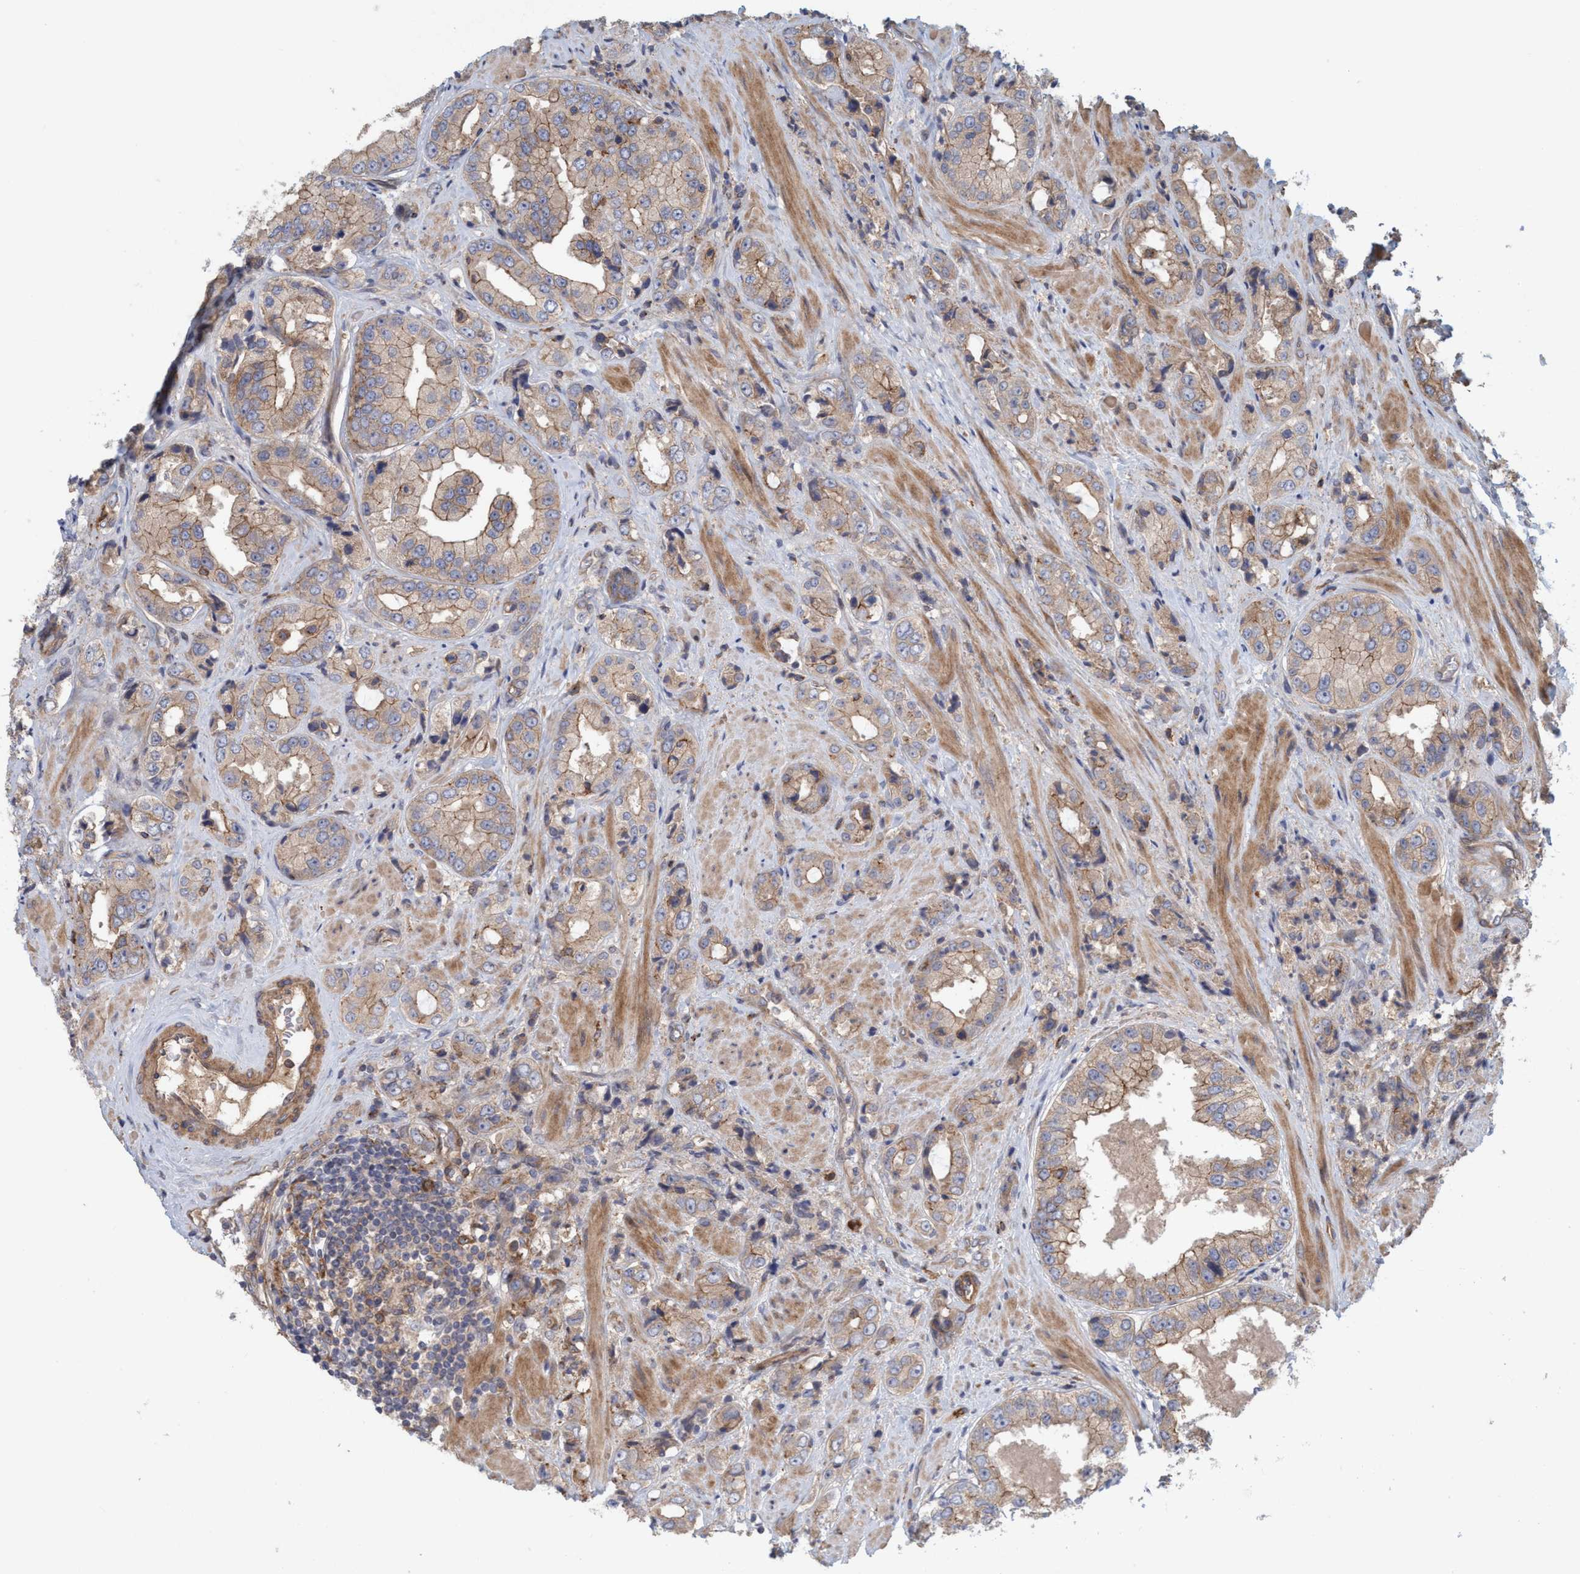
{"staining": {"intensity": "moderate", "quantity": ">75%", "location": "cytoplasmic/membranous"}, "tissue": "prostate cancer", "cell_type": "Tumor cells", "image_type": "cancer", "snomed": [{"axis": "morphology", "description": "Adenocarcinoma, High grade"}, {"axis": "topography", "description": "Prostate"}], "caption": "Protein staining exhibits moderate cytoplasmic/membranous staining in approximately >75% of tumor cells in prostate cancer (adenocarcinoma (high-grade)).", "gene": "SPECC1", "patient": {"sex": "male", "age": 61}}